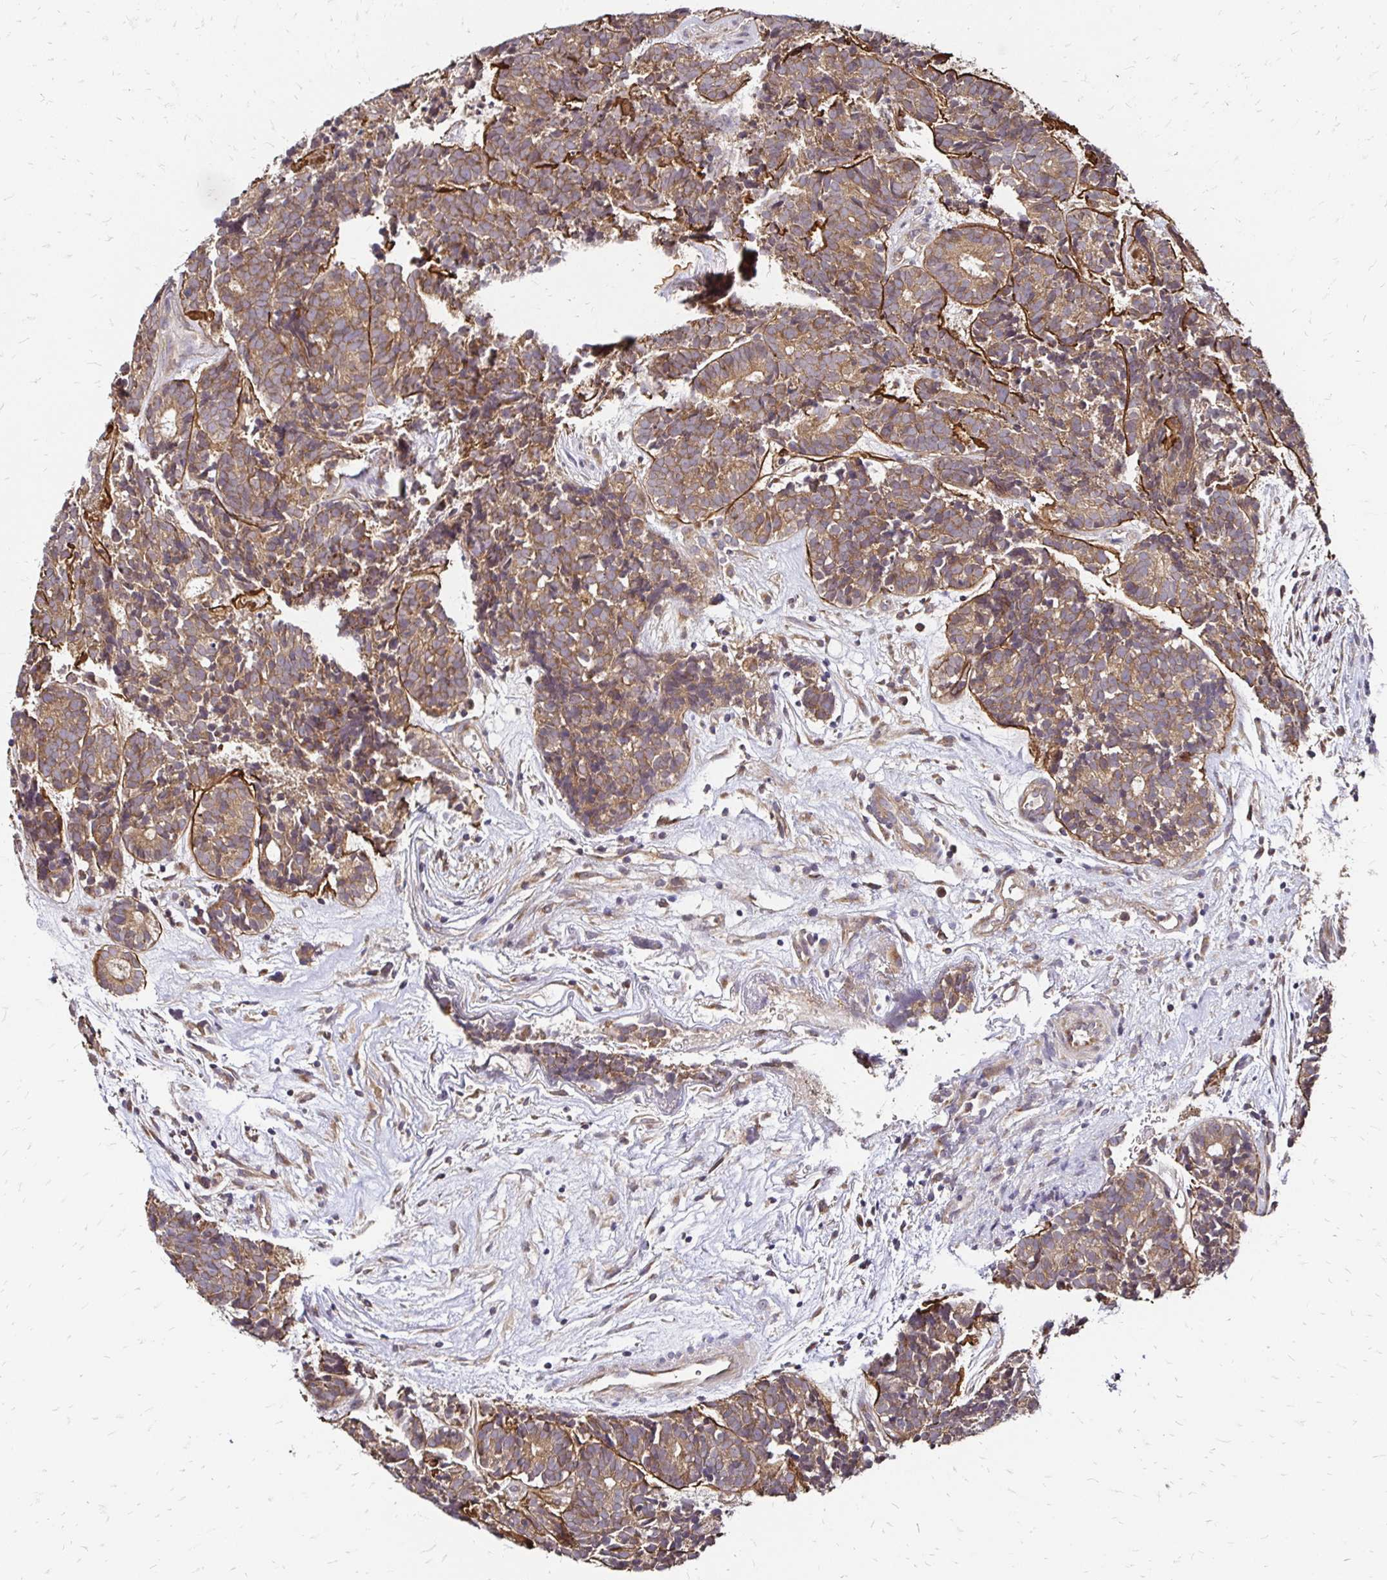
{"staining": {"intensity": "moderate", "quantity": ">75%", "location": "cytoplasmic/membranous"}, "tissue": "head and neck cancer", "cell_type": "Tumor cells", "image_type": "cancer", "snomed": [{"axis": "morphology", "description": "Adenocarcinoma, NOS"}, {"axis": "topography", "description": "Head-Neck"}], "caption": "Immunohistochemistry (IHC) of adenocarcinoma (head and neck) reveals medium levels of moderate cytoplasmic/membranous staining in about >75% of tumor cells. (brown staining indicates protein expression, while blue staining denotes nuclei).", "gene": "ZW10", "patient": {"sex": "female", "age": 81}}